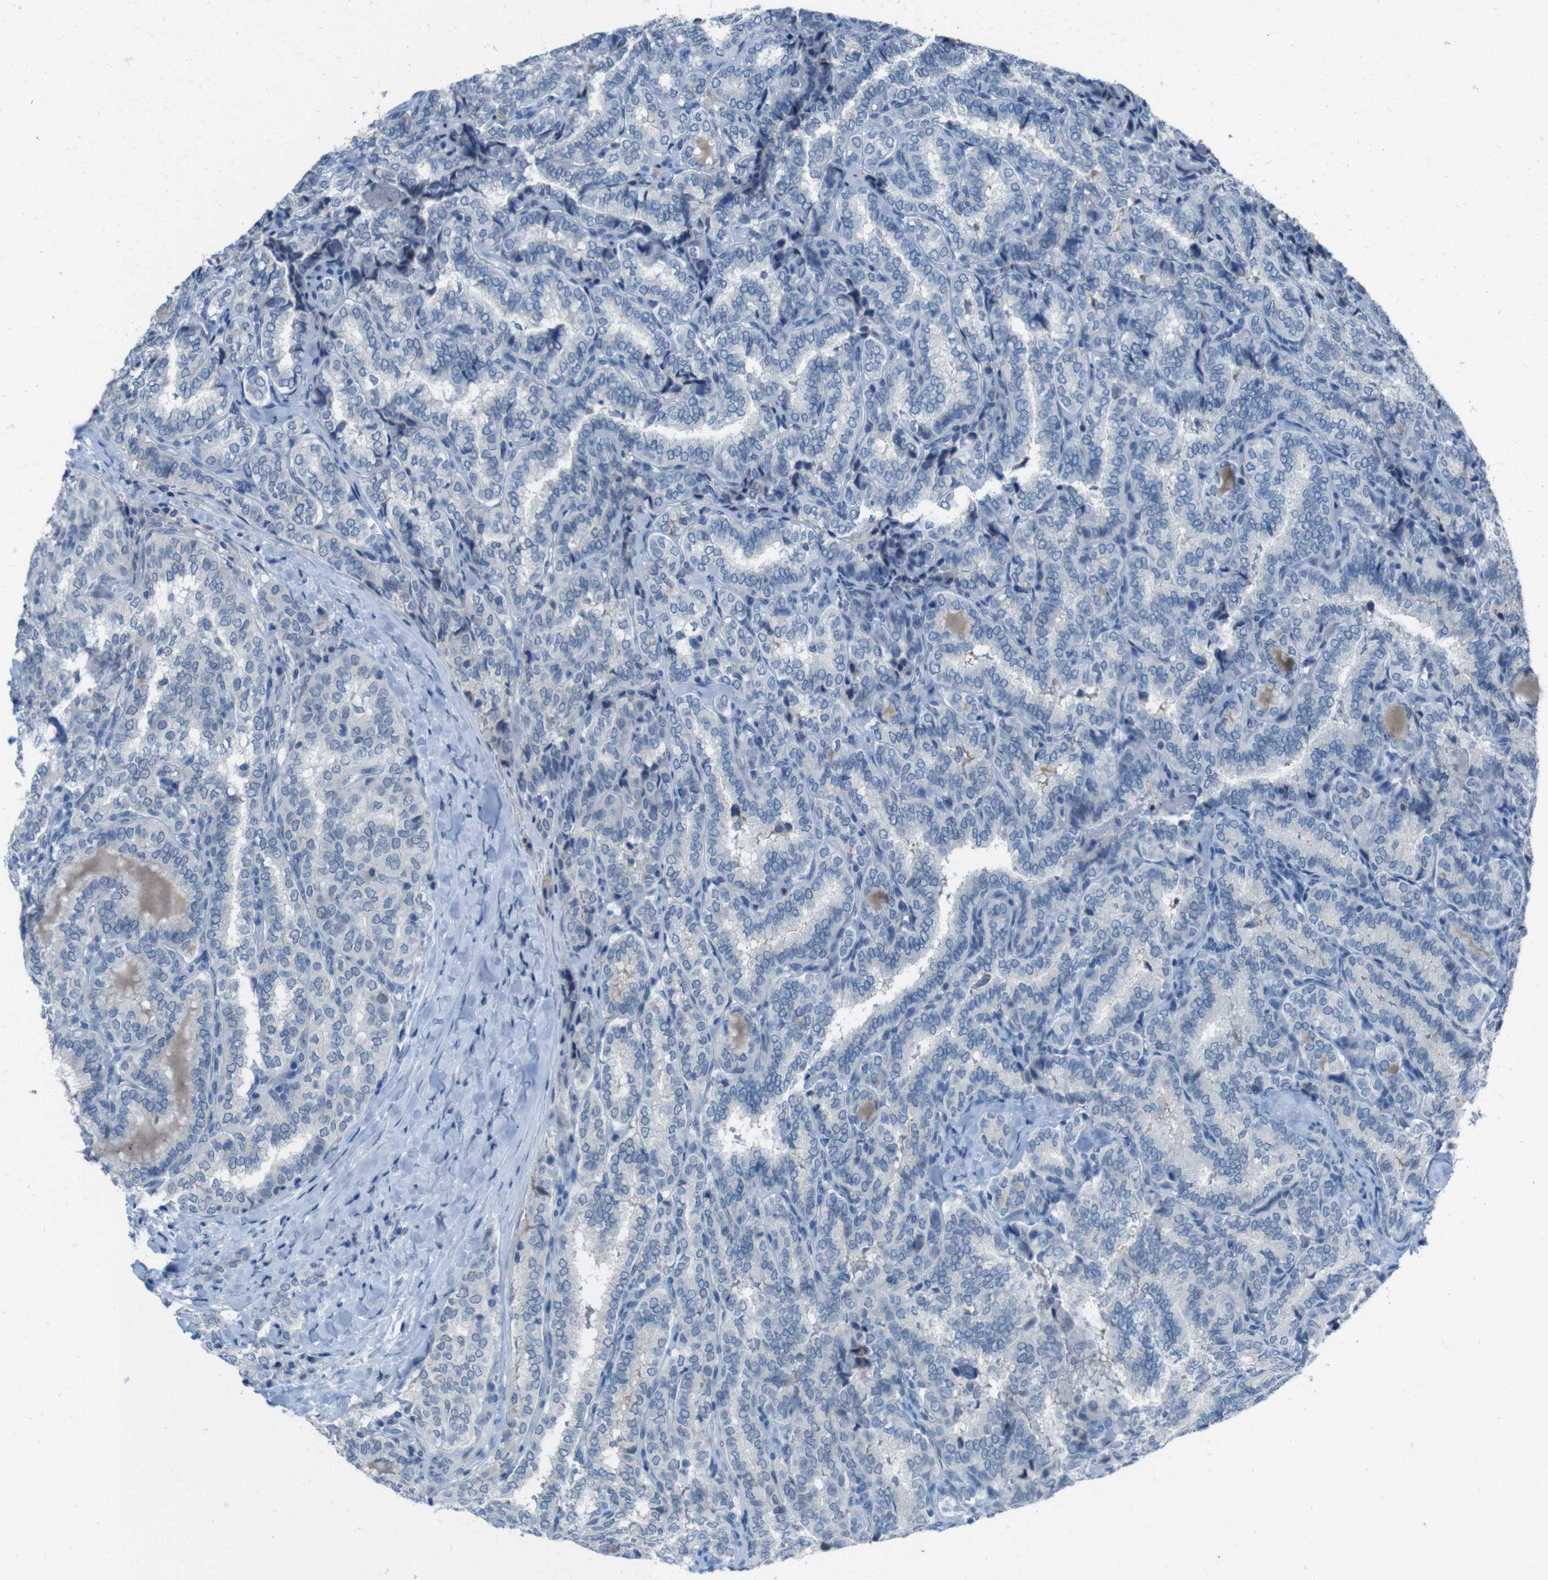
{"staining": {"intensity": "negative", "quantity": "none", "location": "none"}, "tissue": "thyroid cancer", "cell_type": "Tumor cells", "image_type": "cancer", "snomed": [{"axis": "morphology", "description": "Normal tissue, NOS"}, {"axis": "morphology", "description": "Papillary adenocarcinoma, NOS"}, {"axis": "topography", "description": "Thyroid gland"}], "caption": "Immunohistochemistry micrograph of human thyroid cancer (papillary adenocarcinoma) stained for a protein (brown), which displays no staining in tumor cells.", "gene": "CDHR2", "patient": {"sex": "female", "age": 30}}